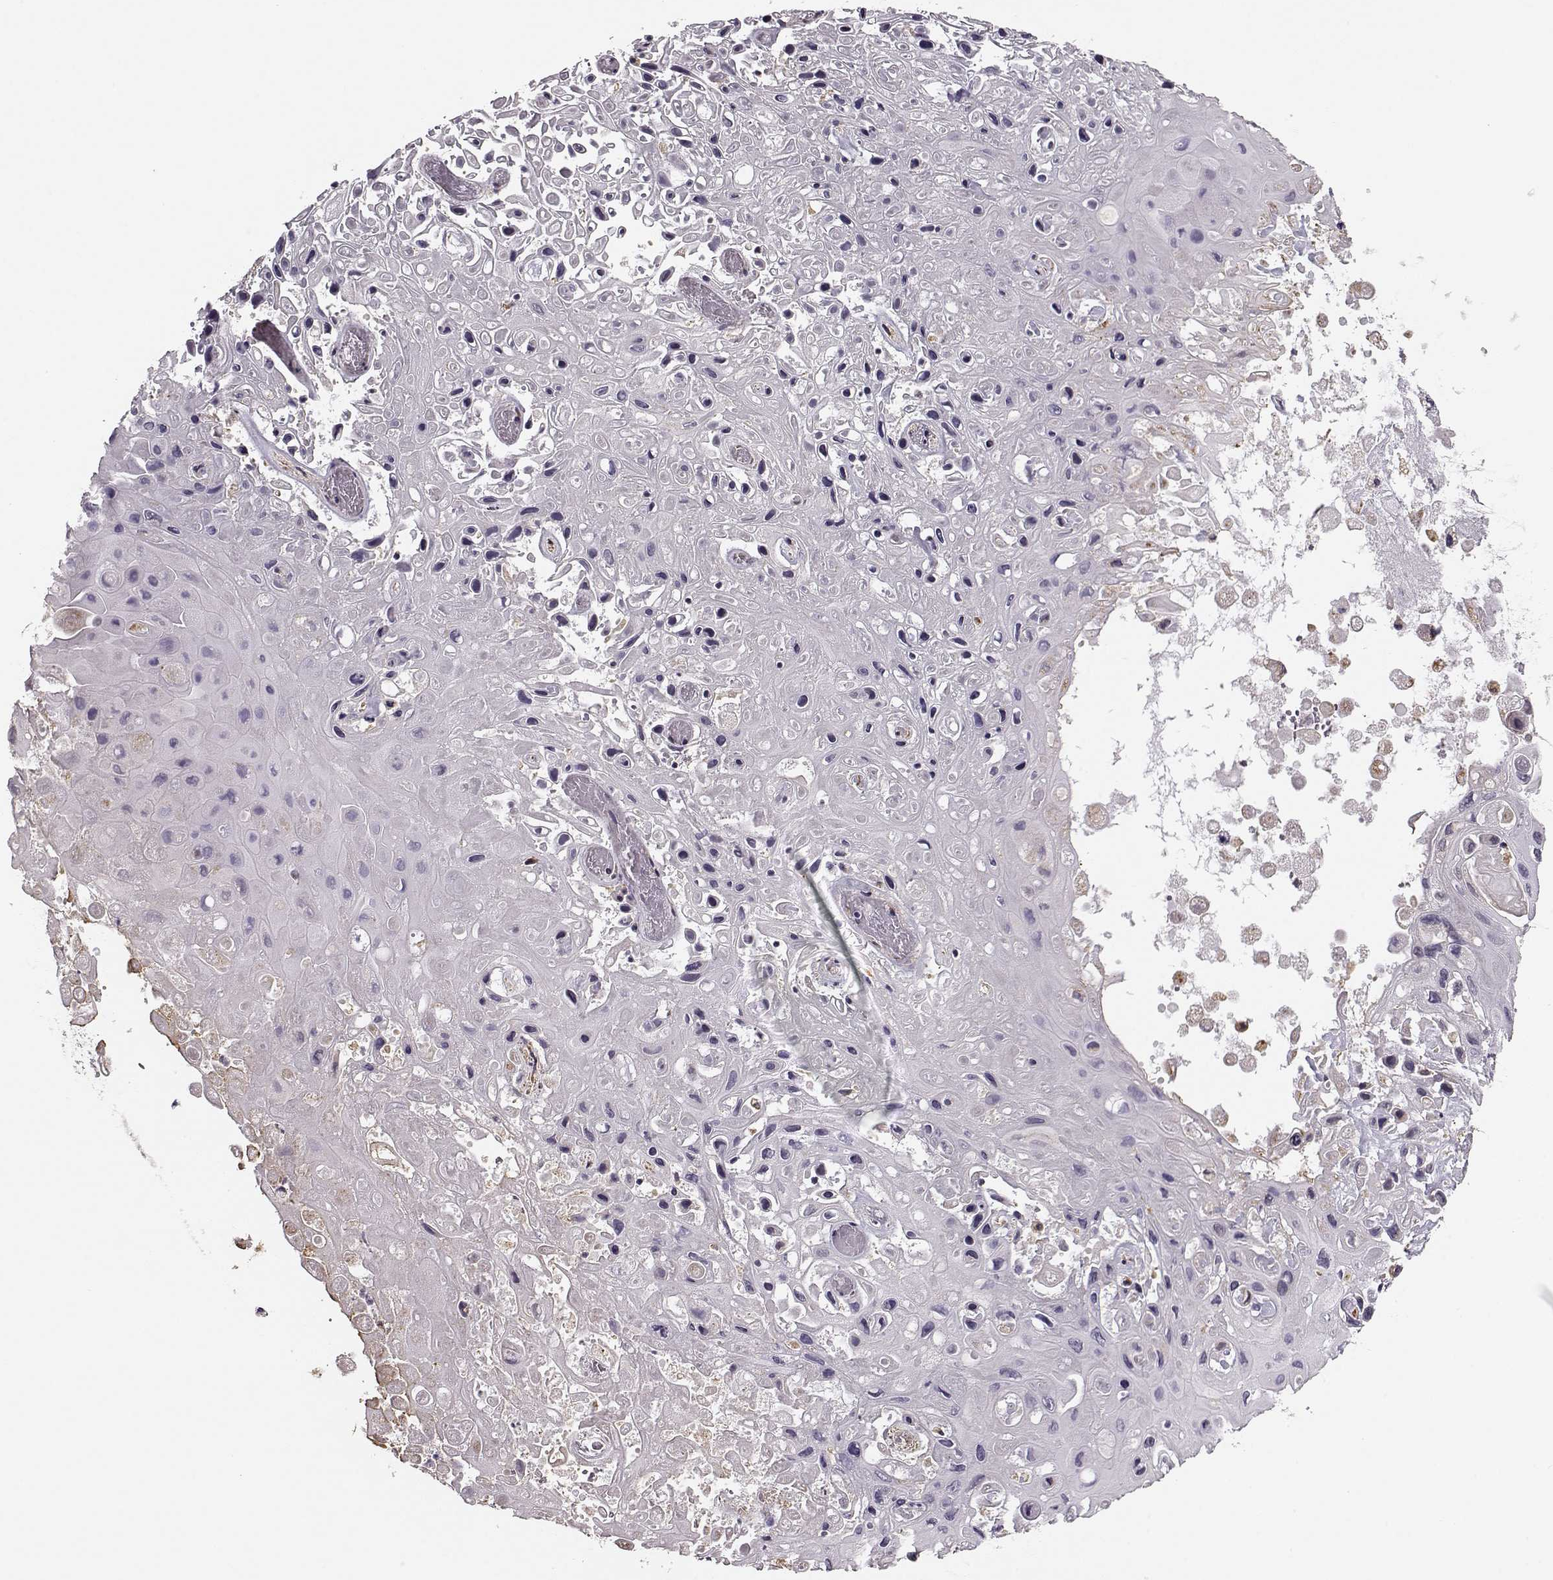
{"staining": {"intensity": "negative", "quantity": "none", "location": "none"}, "tissue": "skin cancer", "cell_type": "Tumor cells", "image_type": "cancer", "snomed": [{"axis": "morphology", "description": "Squamous cell carcinoma, NOS"}, {"axis": "topography", "description": "Skin"}], "caption": "Photomicrograph shows no protein expression in tumor cells of skin squamous cell carcinoma tissue.", "gene": "MFSD1", "patient": {"sex": "male", "age": 82}}